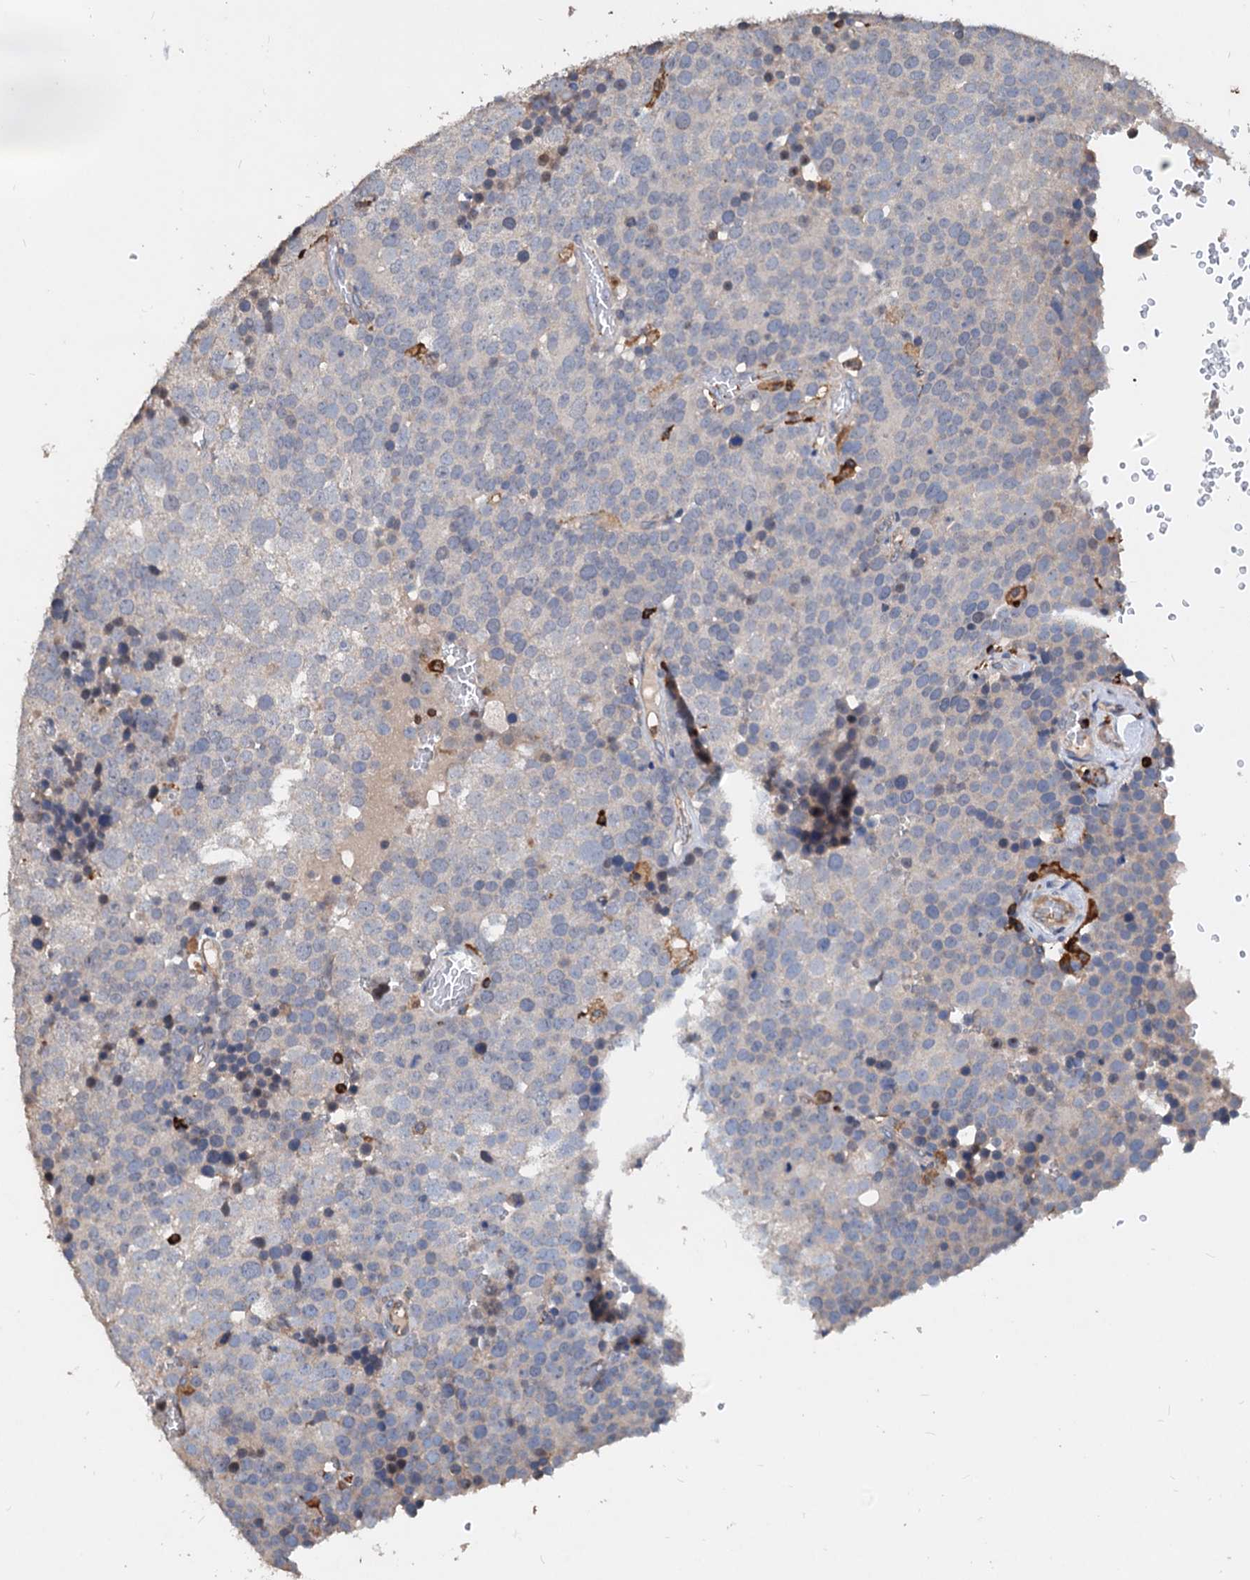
{"staining": {"intensity": "negative", "quantity": "none", "location": "none"}, "tissue": "testis cancer", "cell_type": "Tumor cells", "image_type": "cancer", "snomed": [{"axis": "morphology", "description": "Seminoma, NOS"}, {"axis": "topography", "description": "Testis"}], "caption": "Protein analysis of seminoma (testis) displays no significant staining in tumor cells.", "gene": "LCP2", "patient": {"sex": "male", "age": 71}}